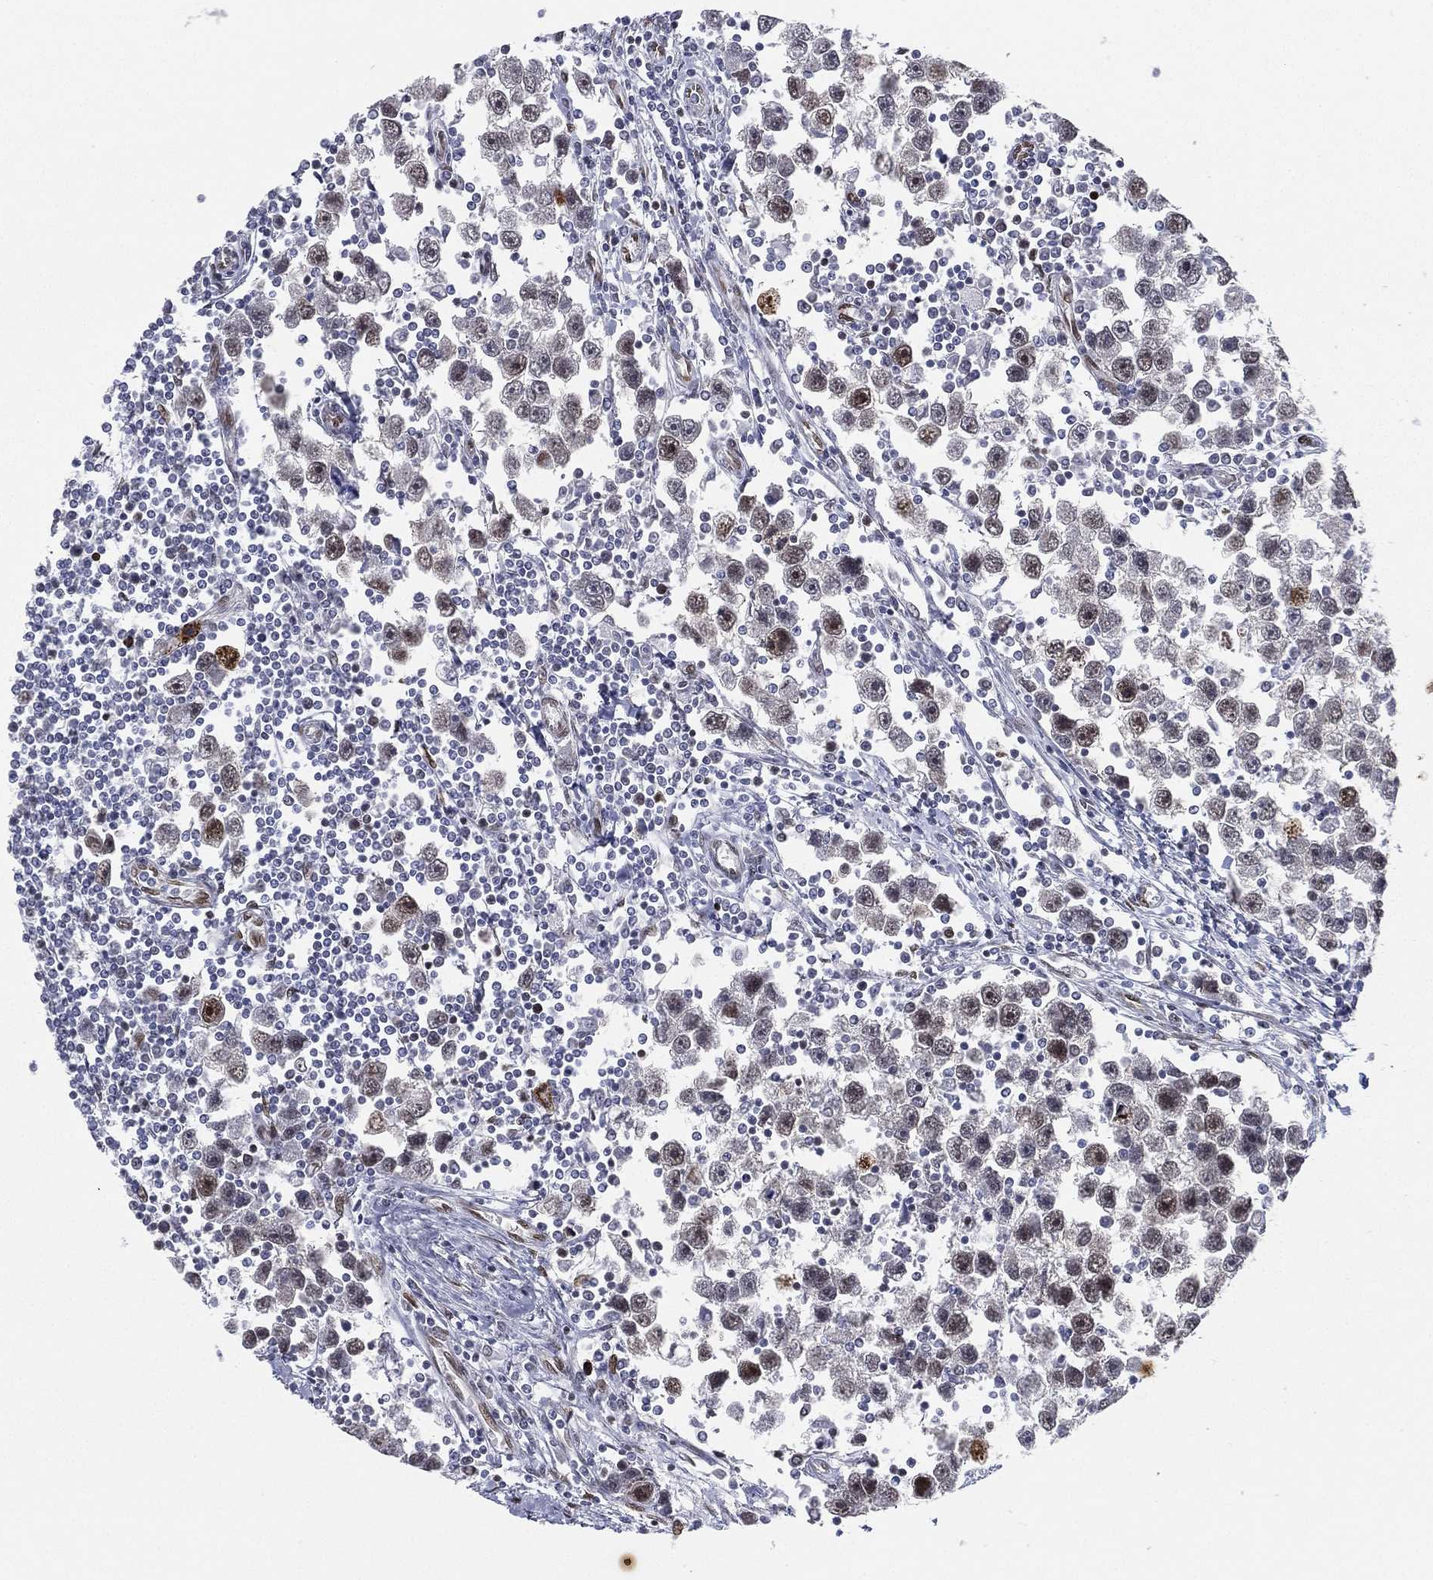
{"staining": {"intensity": "strong", "quantity": "25%-75%", "location": "nuclear"}, "tissue": "testis cancer", "cell_type": "Tumor cells", "image_type": "cancer", "snomed": [{"axis": "morphology", "description": "Seminoma, NOS"}, {"axis": "topography", "description": "Testis"}], "caption": "Strong nuclear protein staining is identified in approximately 25%-75% of tumor cells in testis cancer.", "gene": "LMNB1", "patient": {"sex": "male", "age": 30}}